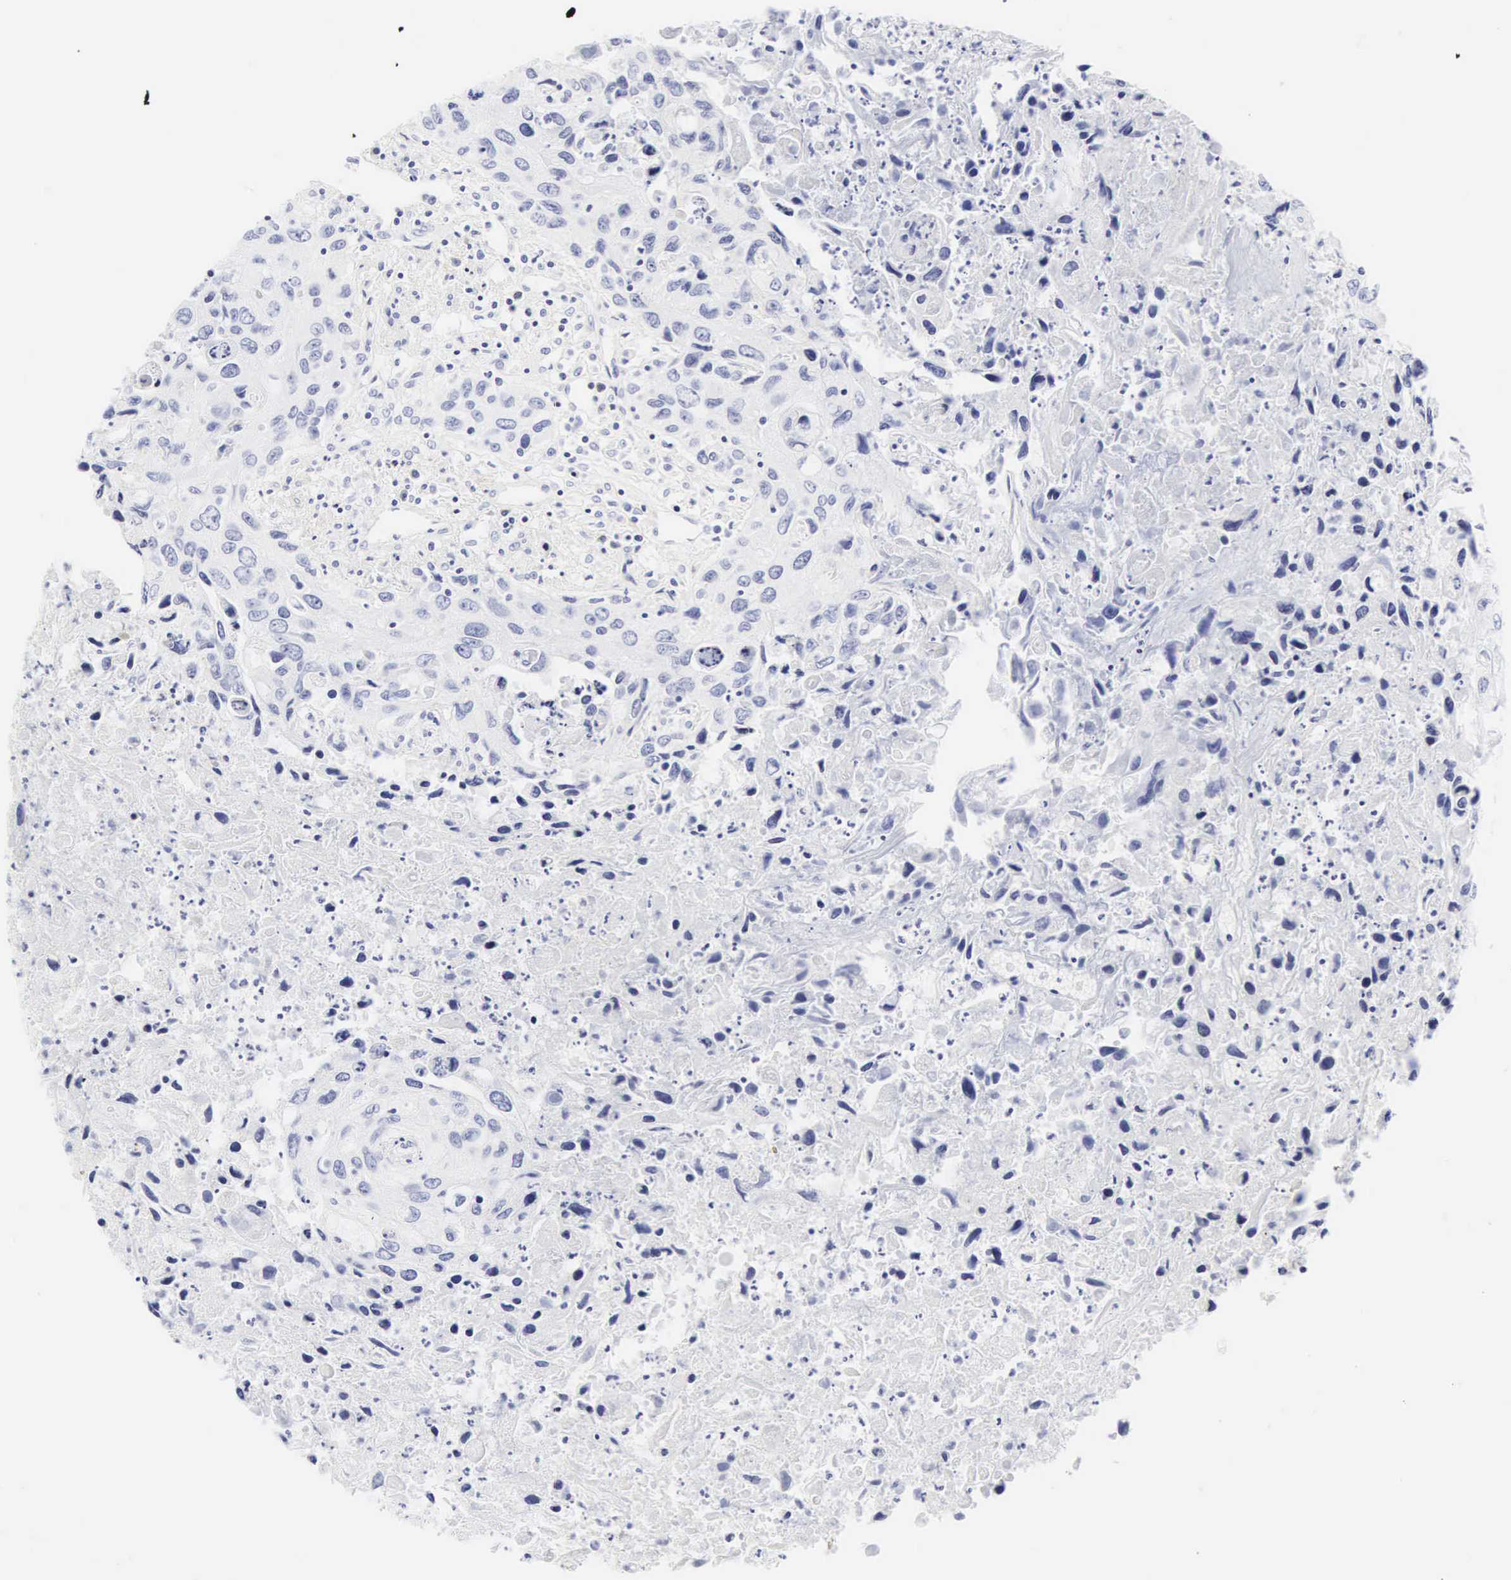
{"staining": {"intensity": "negative", "quantity": "none", "location": "none"}, "tissue": "urothelial cancer", "cell_type": "Tumor cells", "image_type": "cancer", "snomed": [{"axis": "morphology", "description": "Urothelial carcinoma, High grade"}, {"axis": "topography", "description": "Urinary bladder"}], "caption": "Immunohistochemistry (IHC) histopathology image of human urothelial cancer stained for a protein (brown), which exhibits no positivity in tumor cells.", "gene": "CGB3", "patient": {"sex": "male", "age": 71}}